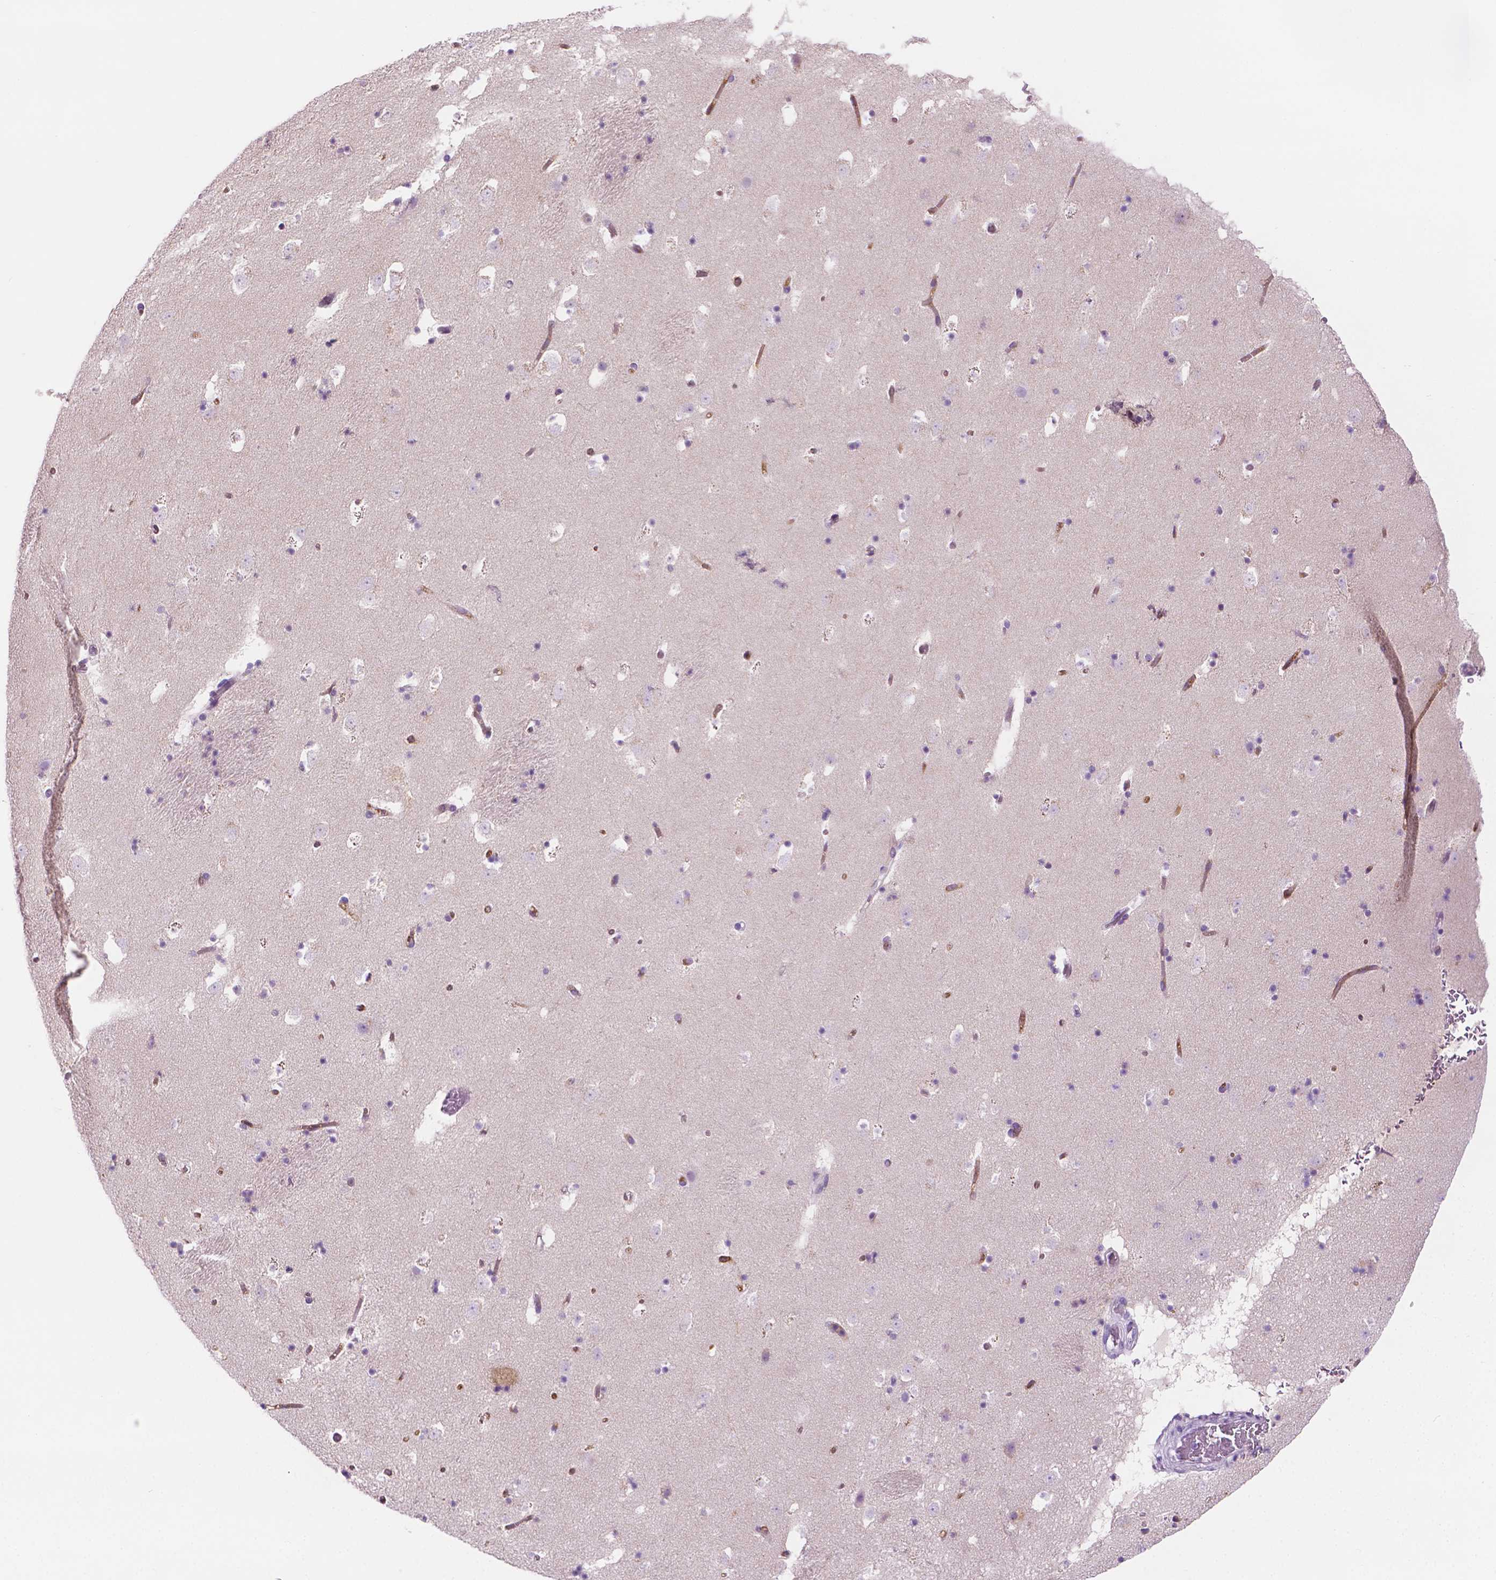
{"staining": {"intensity": "negative", "quantity": "none", "location": "none"}, "tissue": "caudate", "cell_type": "Glial cells", "image_type": "normal", "snomed": [{"axis": "morphology", "description": "Normal tissue, NOS"}, {"axis": "topography", "description": "Lateral ventricle wall"}], "caption": "An immunohistochemistry image of benign caudate is shown. There is no staining in glial cells of caudate.", "gene": "EPPK1", "patient": {"sex": "female", "age": 42}}